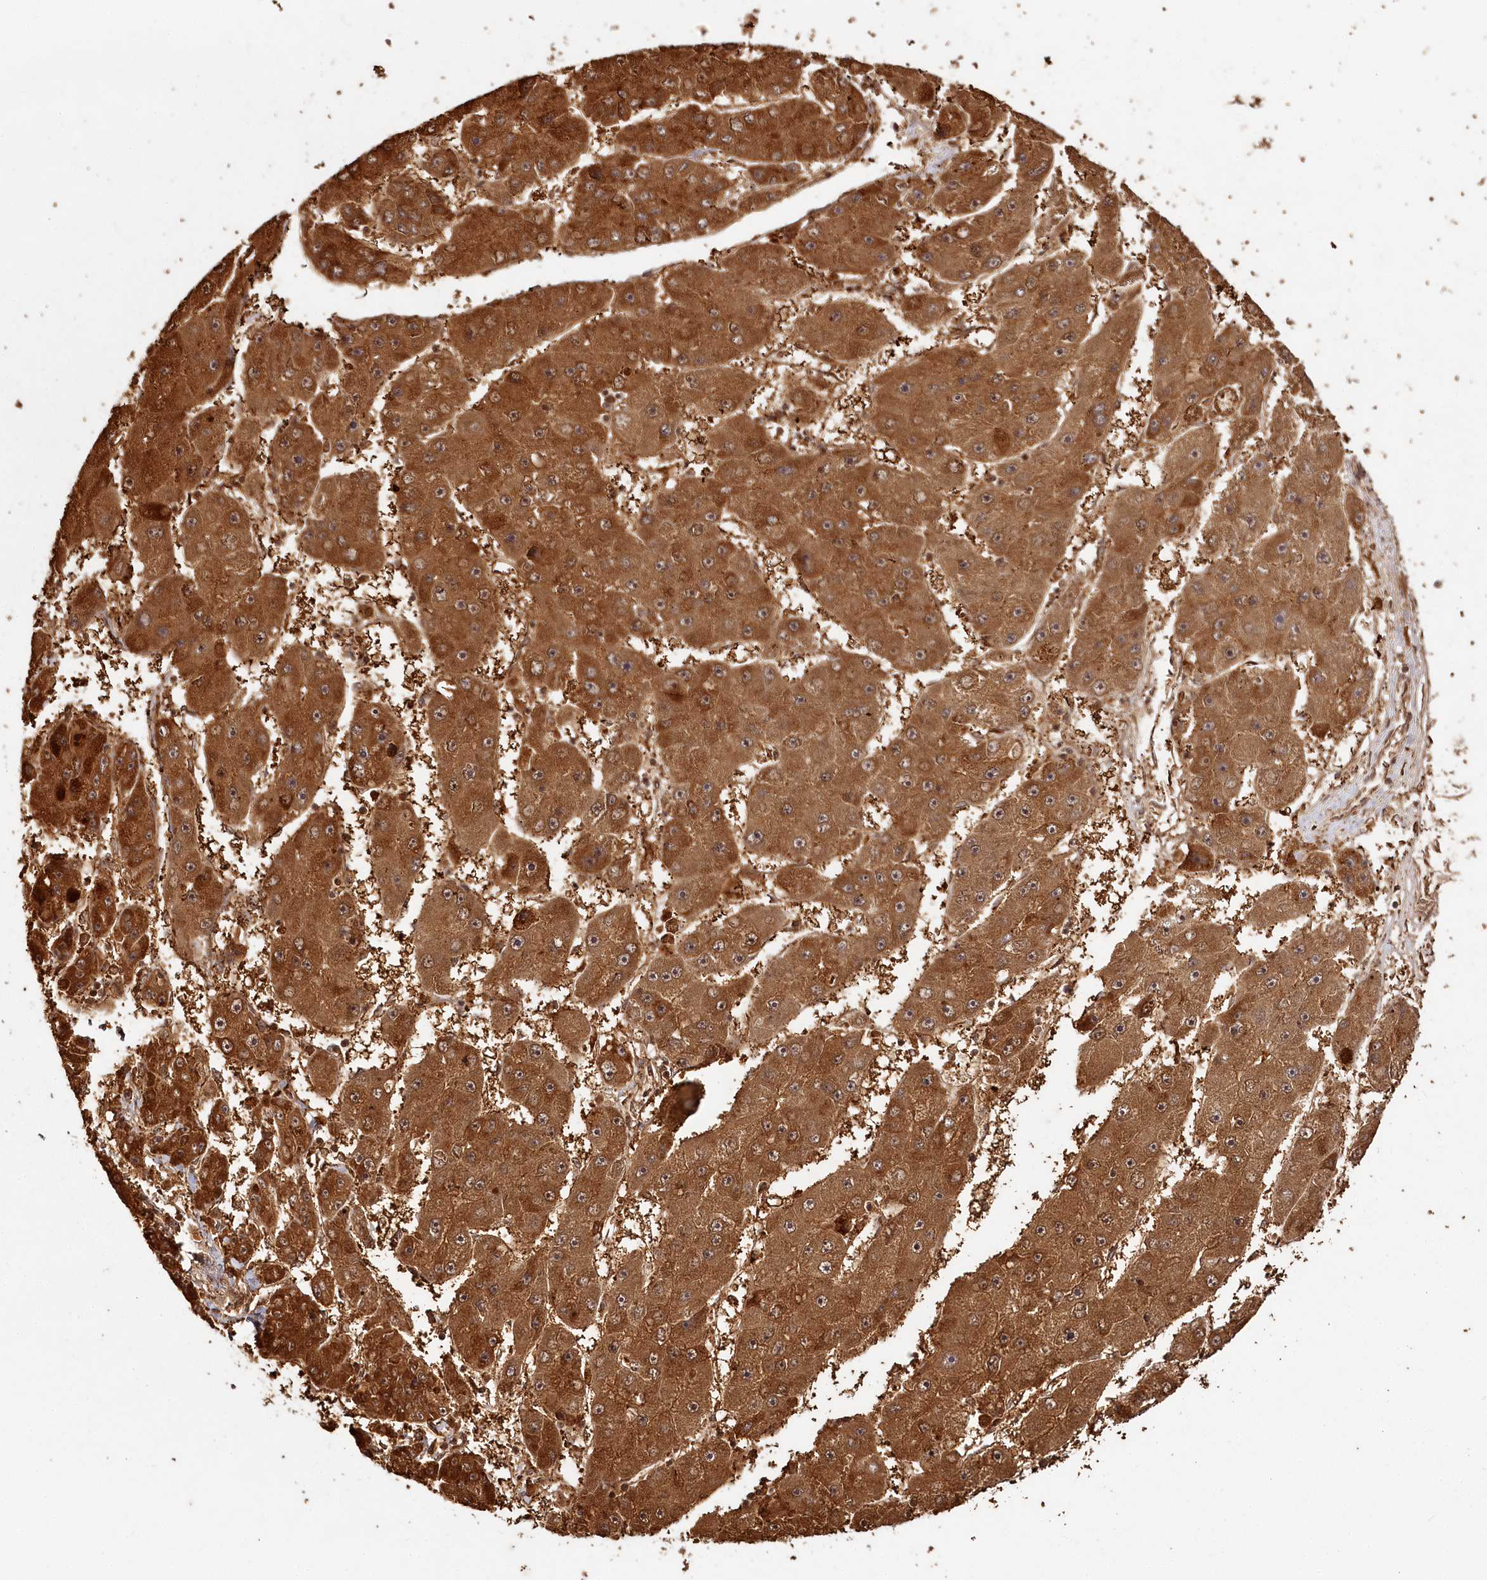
{"staining": {"intensity": "strong", "quantity": ">75%", "location": "cytoplasmic/membranous,nuclear"}, "tissue": "liver cancer", "cell_type": "Tumor cells", "image_type": "cancer", "snomed": [{"axis": "morphology", "description": "Carcinoma, Hepatocellular, NOS"}, {"axis": "topography", "description": "Liver"}], "caption": "High-magnification brightfield microscopy of liver hepatocellular carcinoma stained with DAB (brown) and counterstained with hematoxylin (blue). tumor cells exhibit strong cytoplasmic/membranous and nuclear staining is present in about>75% of cells.", "gene": "ULK2", "patient": {"sex": "female", "age": 61}}